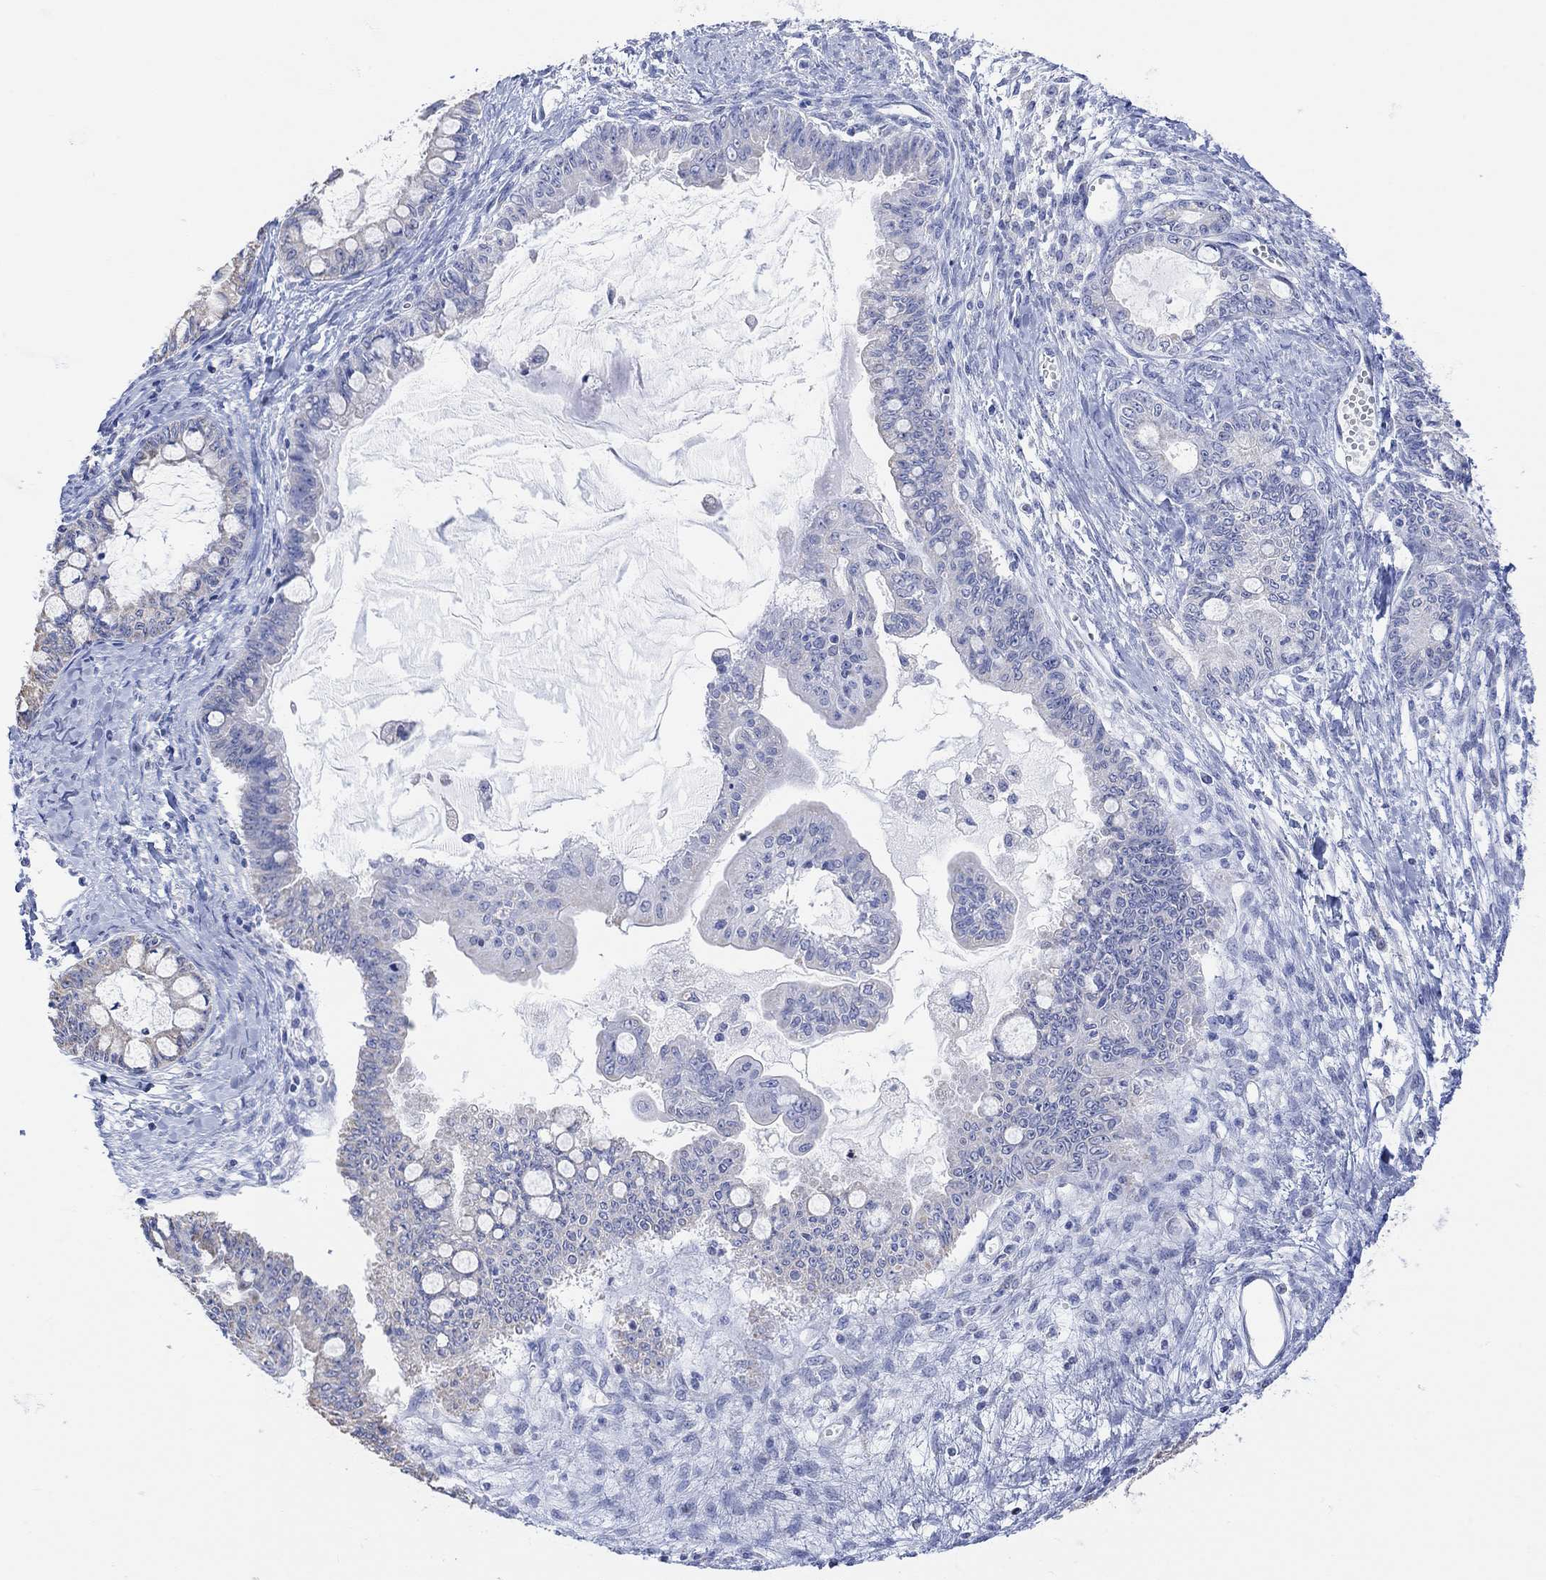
{"staining": {"intensity": "negative", "quantity": "none", "location": "none"}, "tissue": "ovarian cancer", "cell_type": "Tumor cells", "image_type": "cancer", "snomed": [{"axis": "morphology", "description": "Cystadenocarcinoma, mucinous, NOS"}, {"axis": "topography", "description": "Ovary"}], "caption": "Immunohistochemistry micrograph of neoplastic tissue: ovarian cancer stained with DAB (3,3'-diaminobenzidine) shows no significant protein expression in tumor cells.", "gene": "SYT12", "patient": {"sex": "female", "age": 63}}